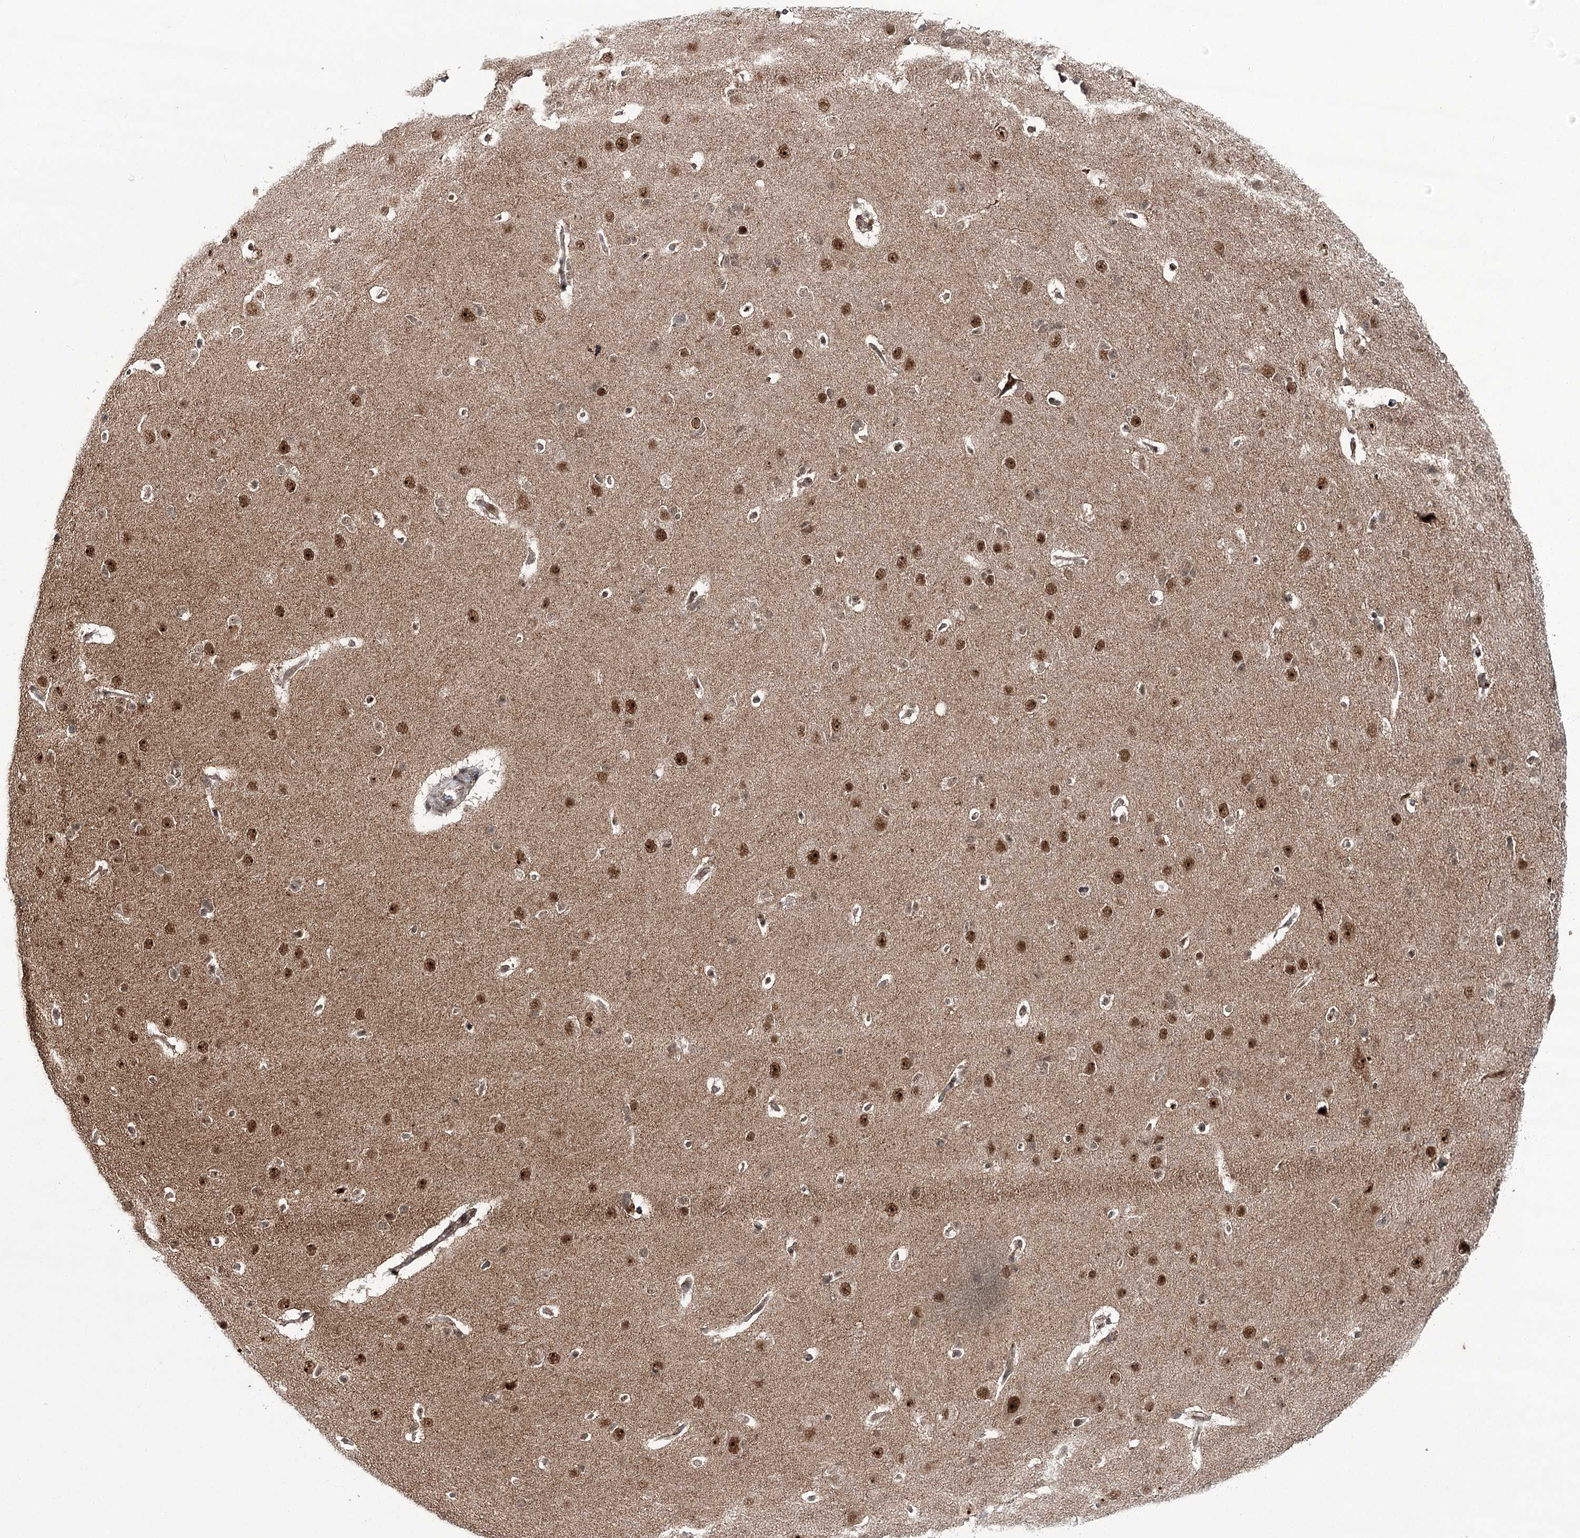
{"staining": {"intensity": "strong", "quantity": ">75%", "location": "nuclear"}, "tissue": "cerebral cortex", "cell_type": "Endothelial cells", "image_type": "normal", "snomed": [{"axis": "morphology", "description": "Normal tissue, NOS"}, {"axis": "topography", "description": "Cerebral cortex"}], "caption": "The immunohistochemical stain highlights strong nuclear expression in endothelial cells of normal cerebral cortex.", "gene": "ERCC3", "patient": {"sex": "male", "age": 62}}